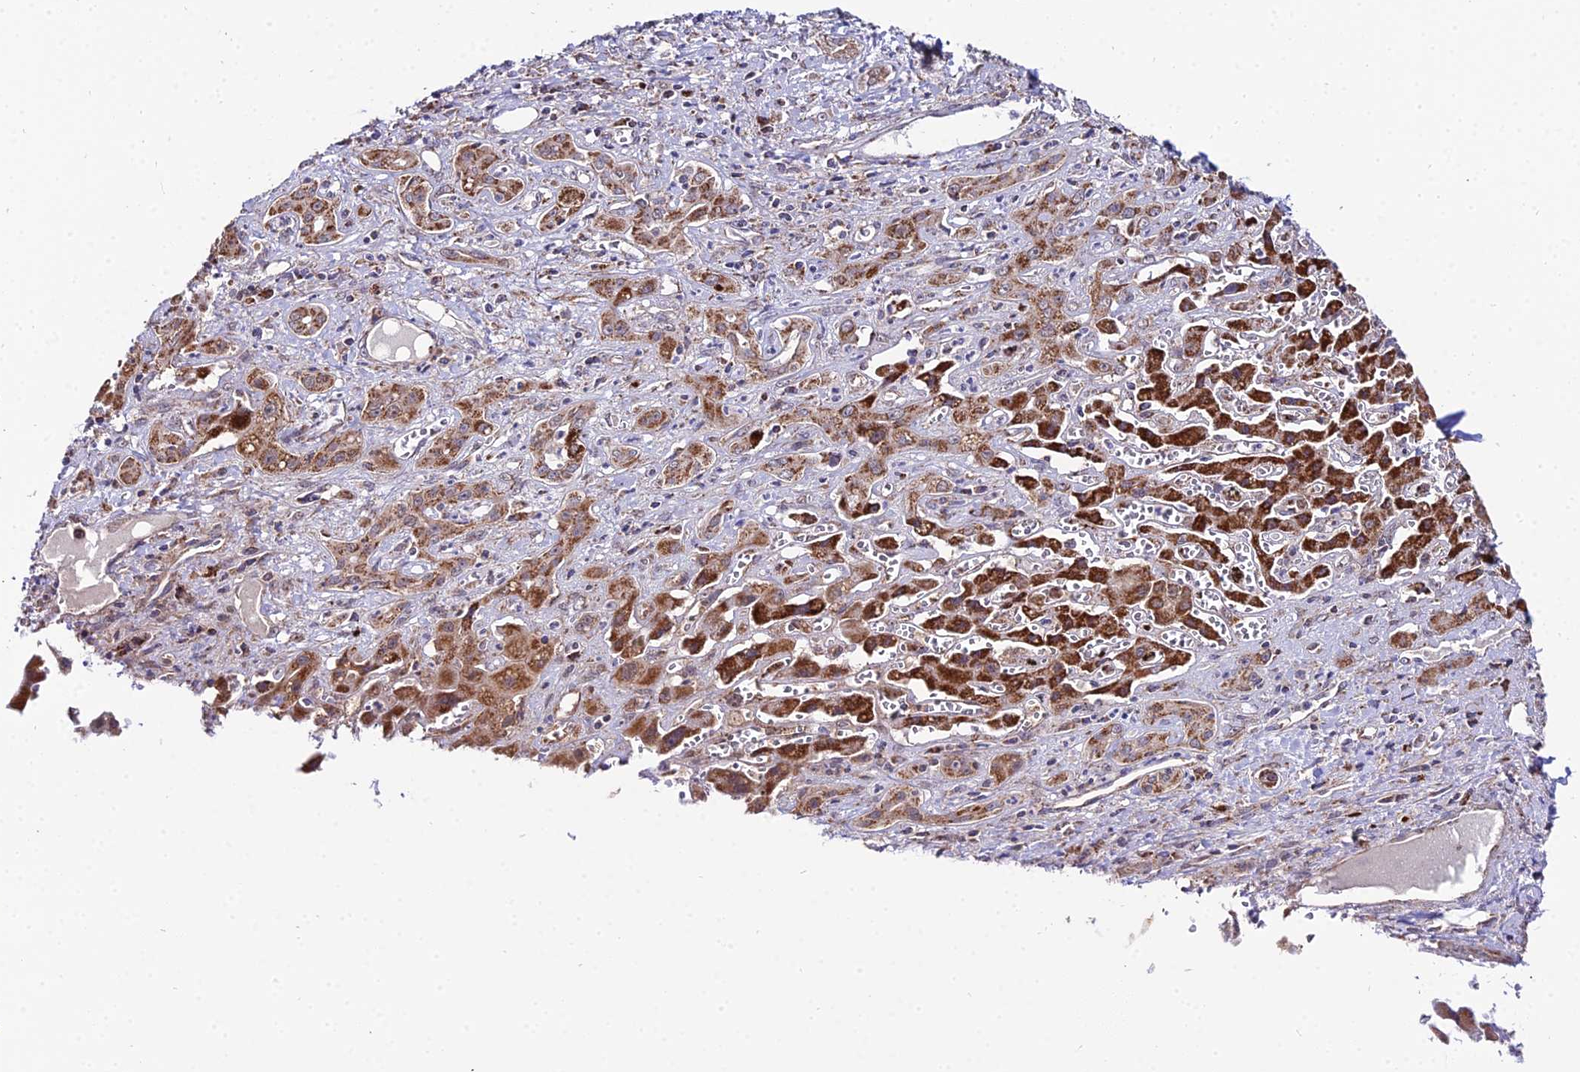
{"staining": {"intensity": "strong", "quantity": ">75%", "location": "cytoplasmic/membranous"}, "tissue": "liver cancer", "cell_type": "Tumor cells", "image_type": "cancer", "snomed": [{"axis": "morphology", "description": "Cholangiocarcinoma"}, {"axis": "topography", "description": "Liver"}], "caption": "The micrograph displays staining of liver cholangiocarcinoma, revealing strong cytoplasmic/membranous protein staining (brown color) within tumor cells.", "gene": "PSMD2", "patient": {"sex": "male", "age": 67}}